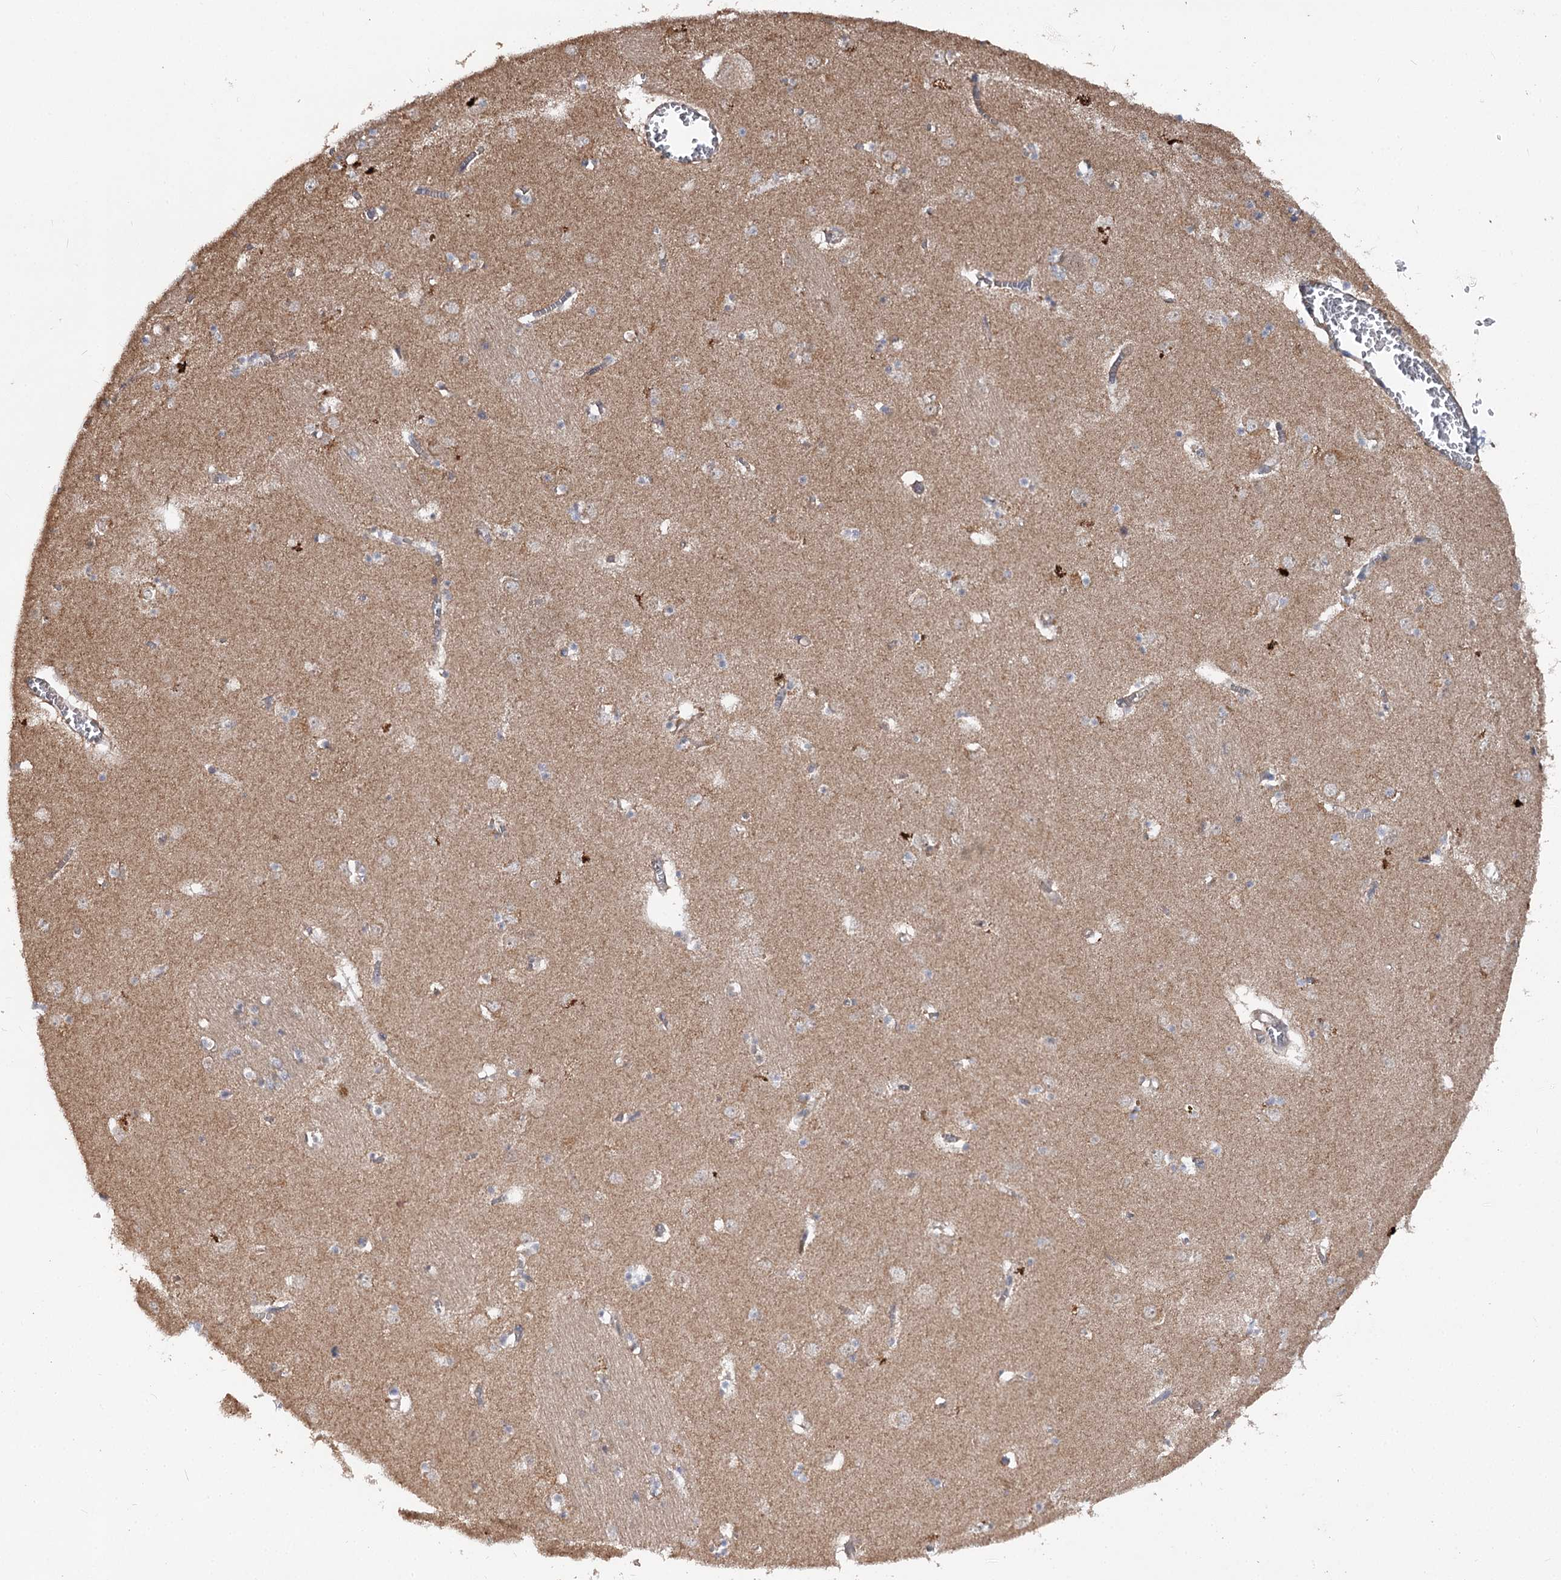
{"staining": {"intensity": "weak", "quantity": "25%-75%", "location": "cytoplasmic/membranous"}, "tissue": "caudate", "cell_type": "Glial cells", "image_type": "normal", "snomed": [{"axis": "morphology", "description": "Normal tissue, NOS"}, {"axis": "topography", "description": "Lateral ventricle wall"}], "caption": "The micrograph shows a brown stain indicating the presence of a protein in the cytoplasmic/membranous of glial cells in caudate.", "gene": "MSANTD2", "patient": {"sex": "male", "age": 70}}